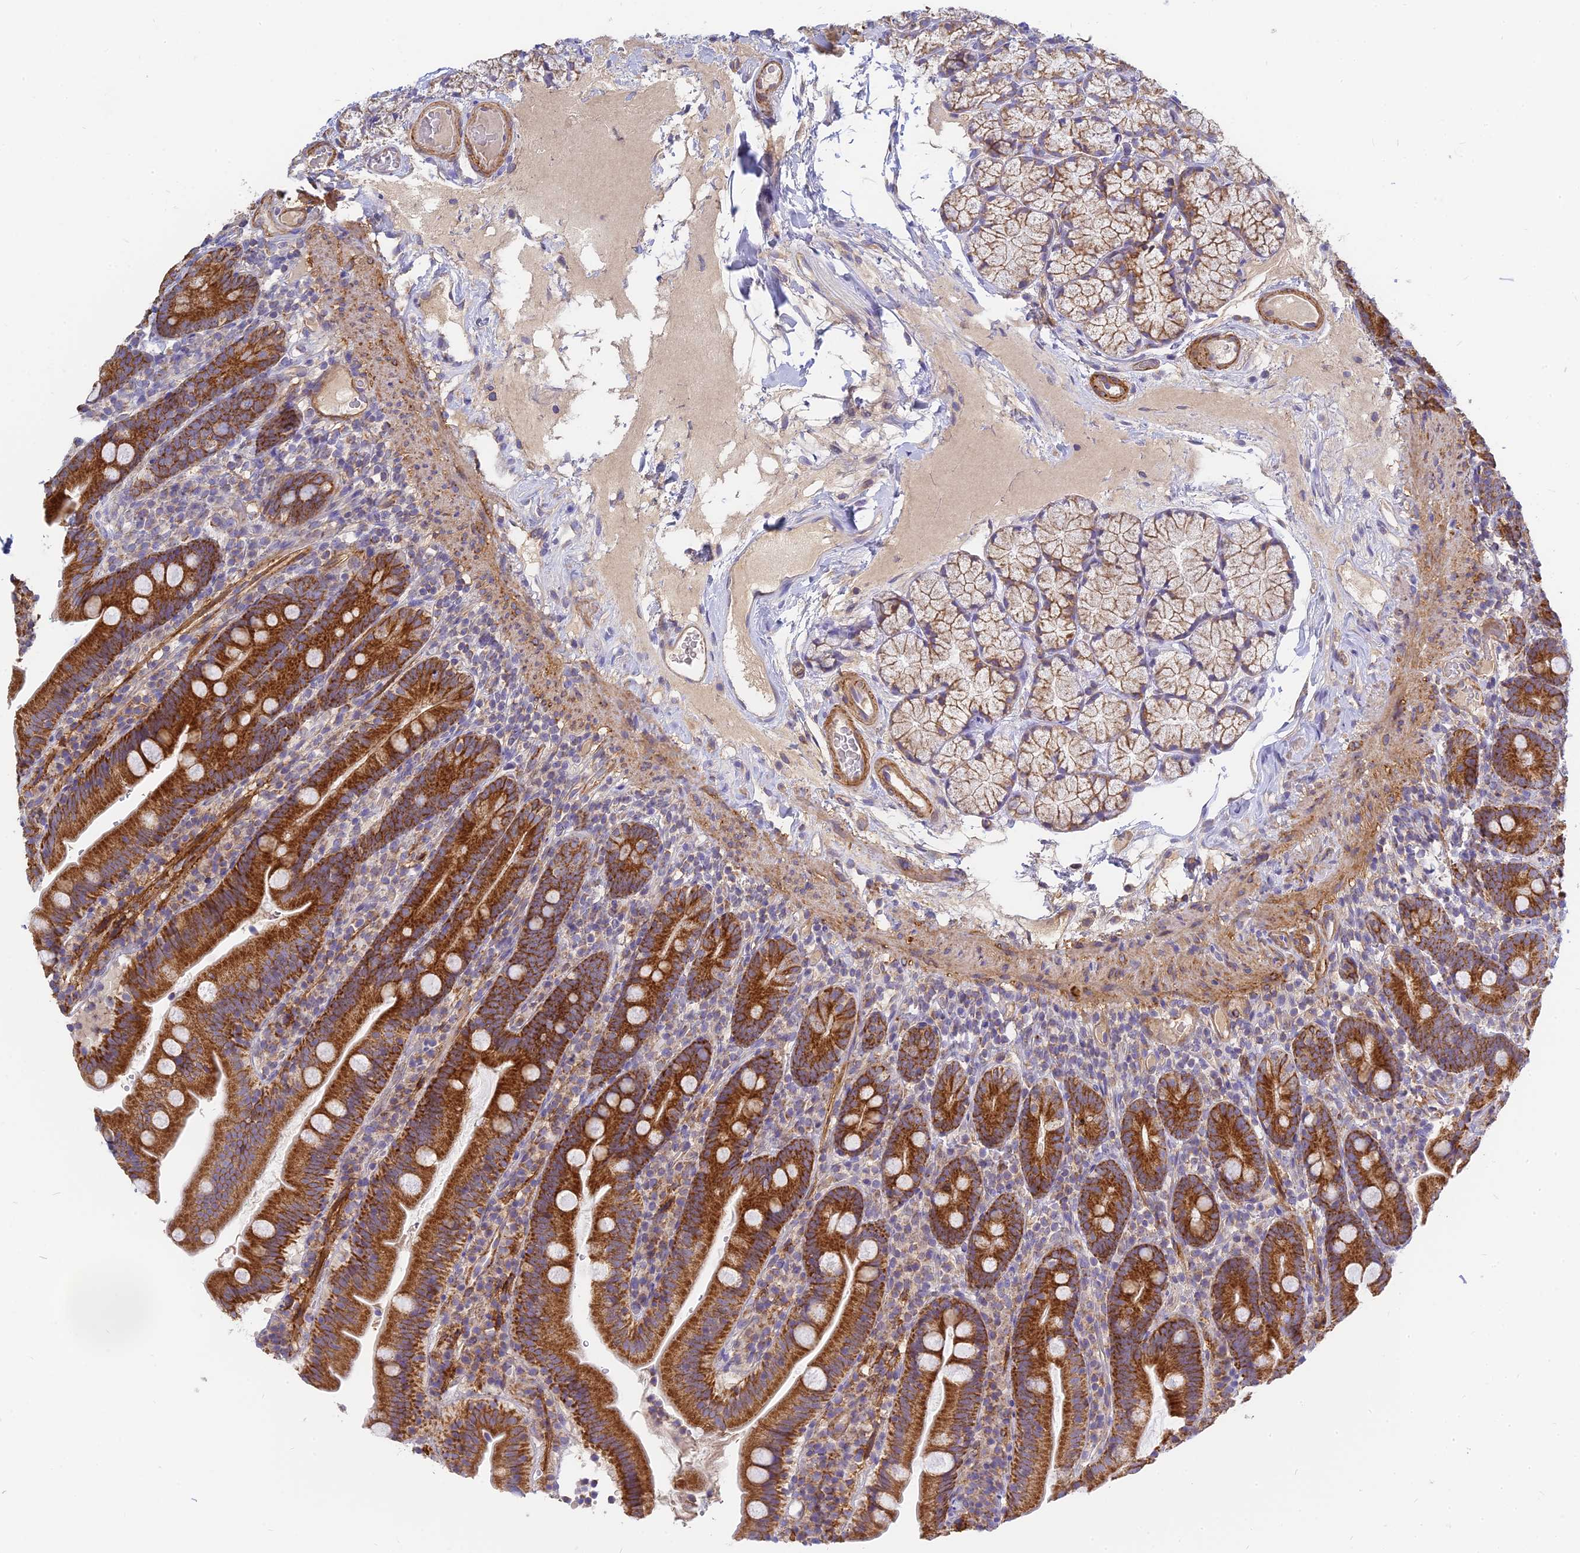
{"staining": {"intensity": "strong", "quantity": ">75%", "location": "cytoplasmic/membranous"}, "tissue": "duodenum", "cell_type": "Glandular cells", "image_type": "normal", "snomed": [{"axis": "morphology", "description": "Normal tissue, NOS"}, {"axis": "topography", "description": "Duodenum"}], "caption": "A high-resolution photomicrograph shows immunohistochemistry staining of normal duodenum, which shows strong cytoplasmic/membranous expression in approximately >75% of glandular cells.", "gene": "MRPL15", "patient": {"sex": "female", "age": 67}}